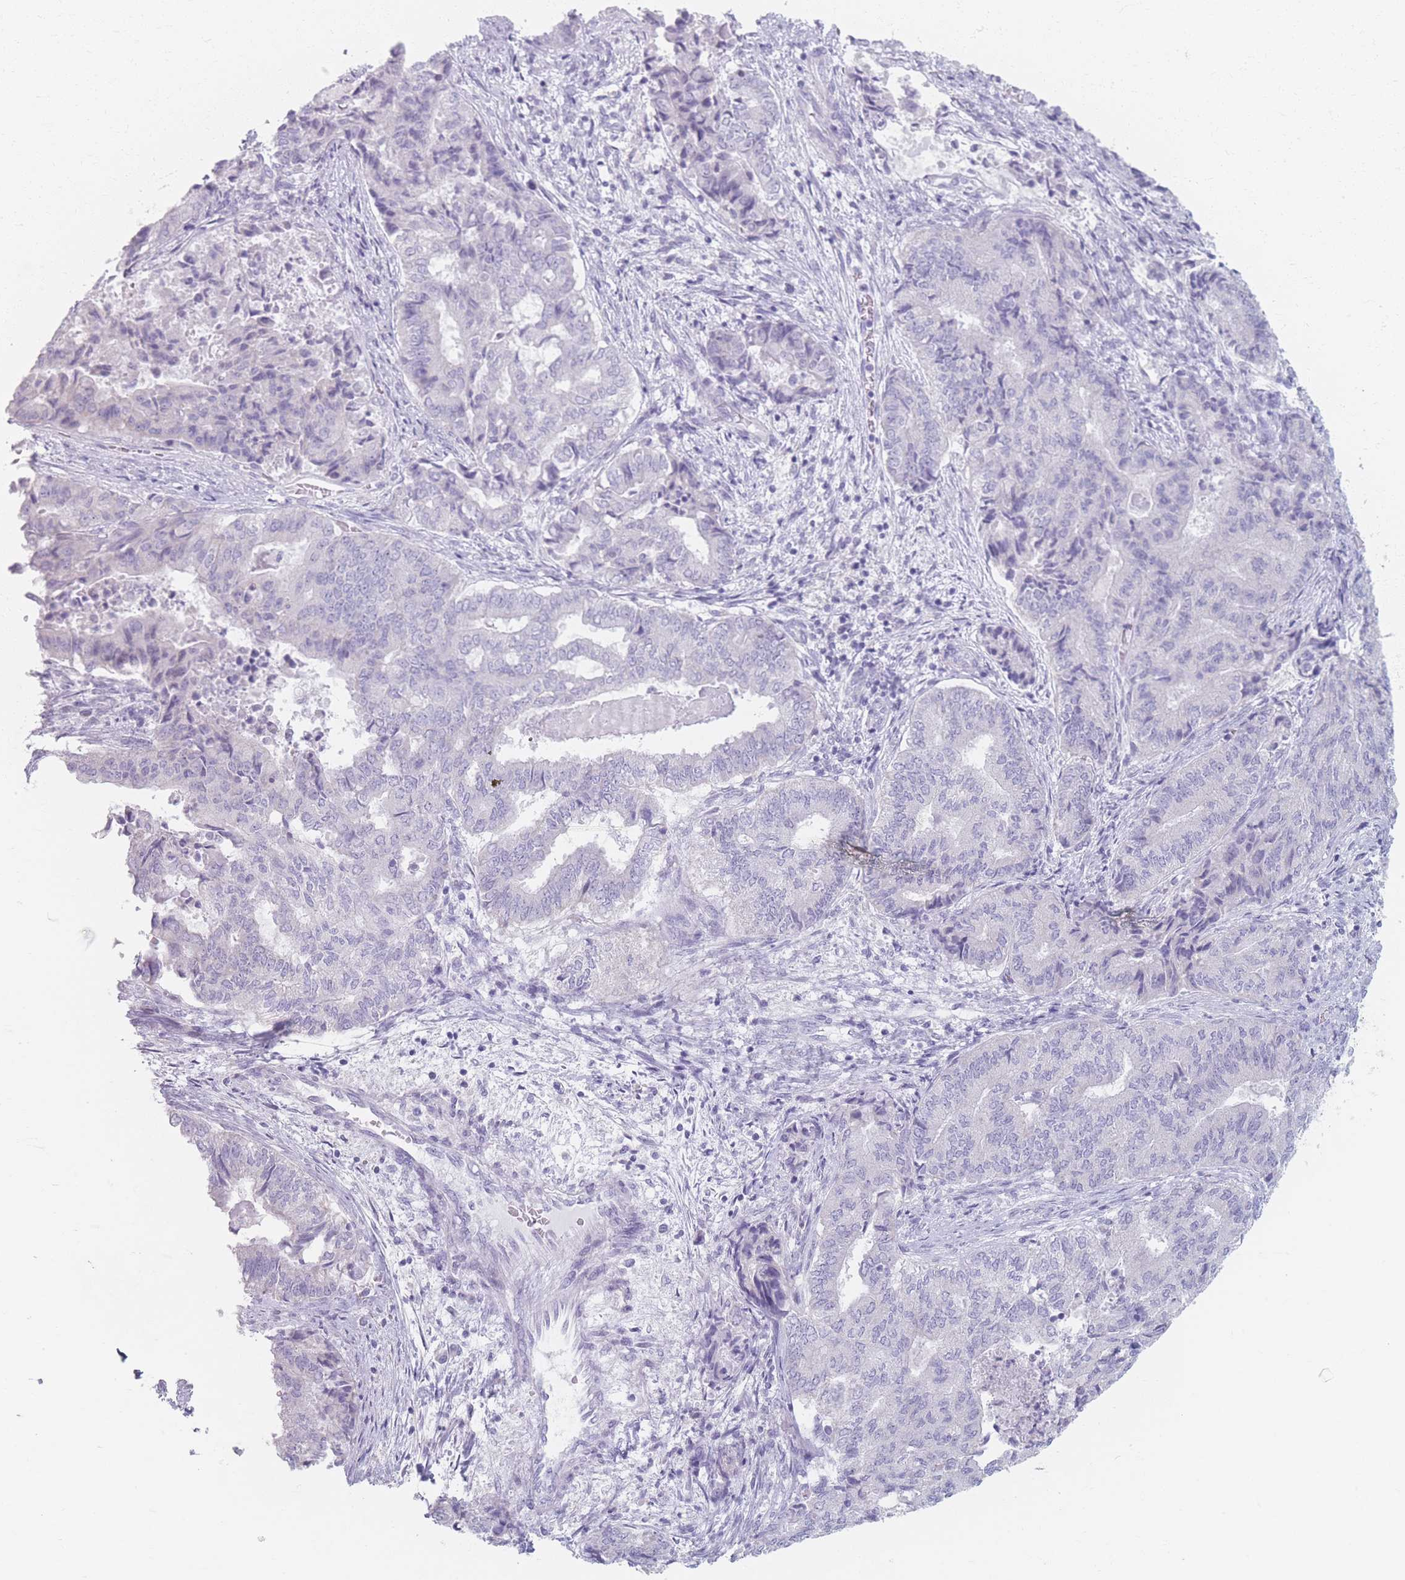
{"staining": {"intensity": "negative", "quantity": "none", "location": "none"}, "tissue": "endometrial cancer", "cell_type": "Tumor cells", "image_type": "cancer", "snomed": [{"axis": "morphology", "description": "Adenocarcinoma, NOS"}, {"axis": "topography", "description": "Endometrium"}], "caption": "A high-resolution histopathology image shows immunohistochemistry staining of adenocarcinoma (endometrial), which demonstrates no significant expression in tumor cells.", "gene": "PIGM", "patient": {"sex": "female", "age": 80}}